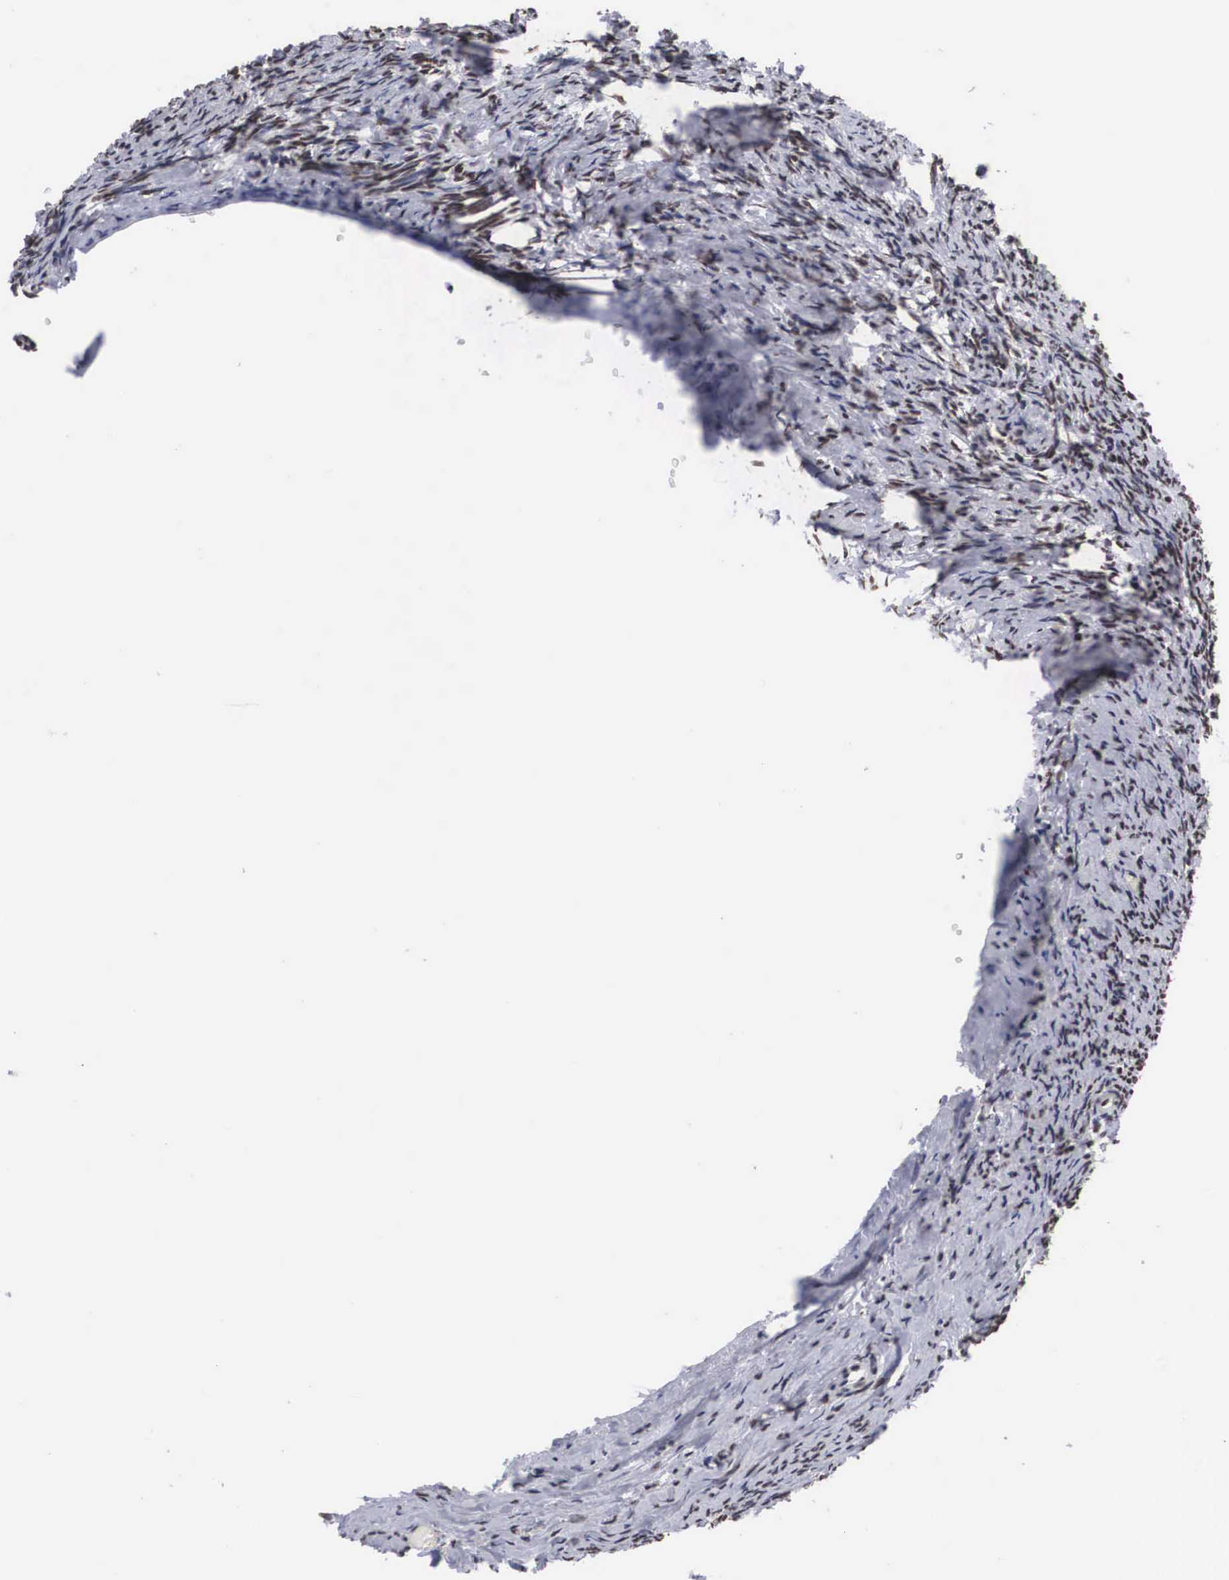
{"staining": {"intensity": "moderate", "quantity": "25%-75%", "location": "nuclear"}, "tissue": "ovary", "cell_type": "Follicle cells", "image_type": "normal", "snomed": [{"axis": "morphology", "description": "Normal tissue, NOS"}, {"axis": "topography", "description": "Ovary"}], "caption": "IHC (DAB) staining of benign human ovary displays moderate nuclear protein positivity in about 25%-75% of follicle cells. The protein of interest is stained brown, and the nuclei are stained in blue (DAB (3,3'-diaminobenzidine) IHC with brightfield microscopy, high magnification).", "gene": "ACIN1", "patient": {"sex": "female", "age": 54}}